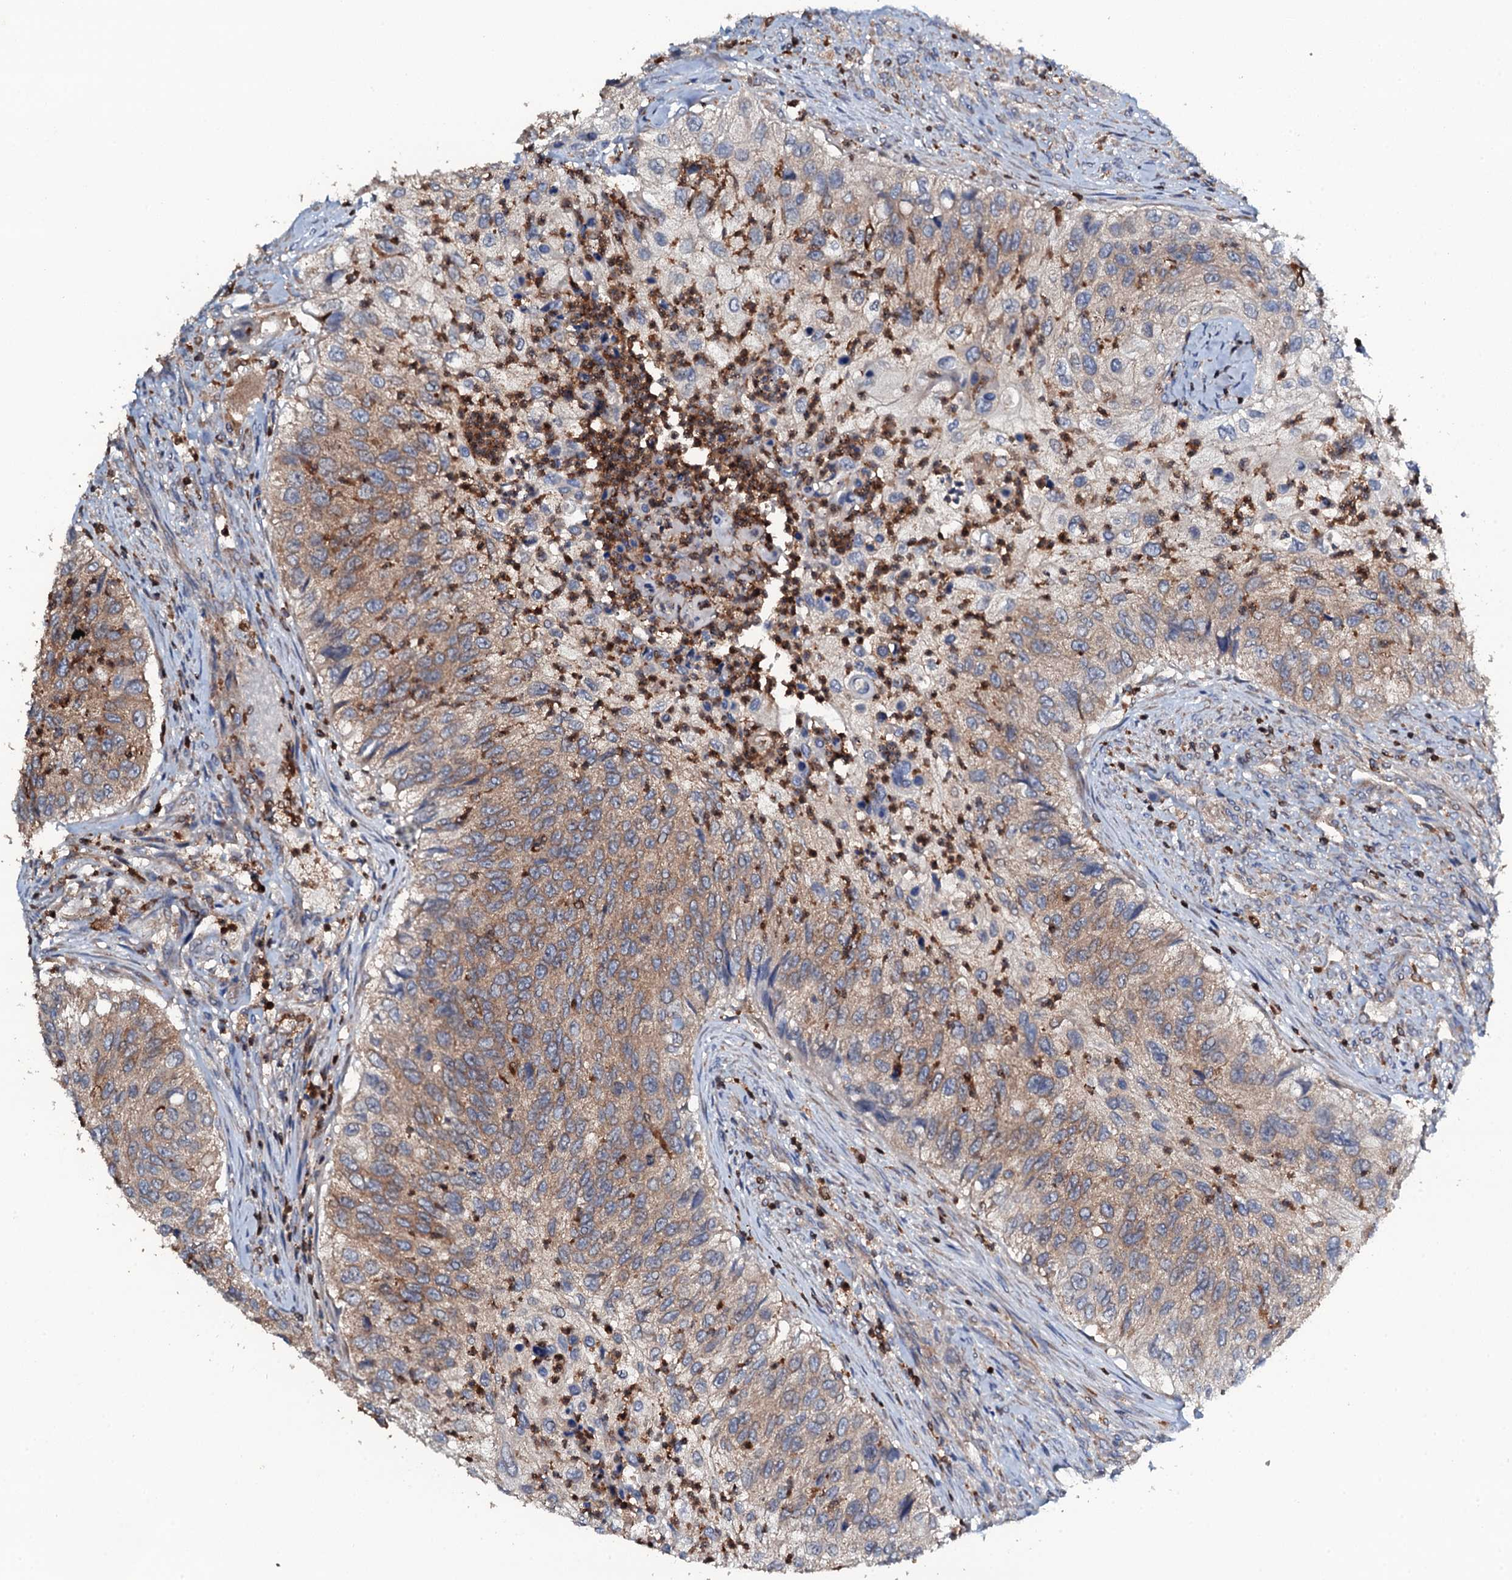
{"staining": {"intensity": "moderate", "quantity": "25%-75%", "location": "cytoplasmic/membranous"}, "tissue": "urothelial cancer", "cell_type": "Tumor cells", "image_type": "cancer", "snomed": [{"axis": "morphology", "description": "Urothelial carcinoma, High grade"}, {"axis": "topography", "description": "Urinary bladder"}], "caption": "Tumor cells display moderate cytoplasmic/membranous expression in approximately 25%-75% of cells in urothelial cancer.", "gene": "GRK2", "patient": {"sex": "female", "age": 60}}